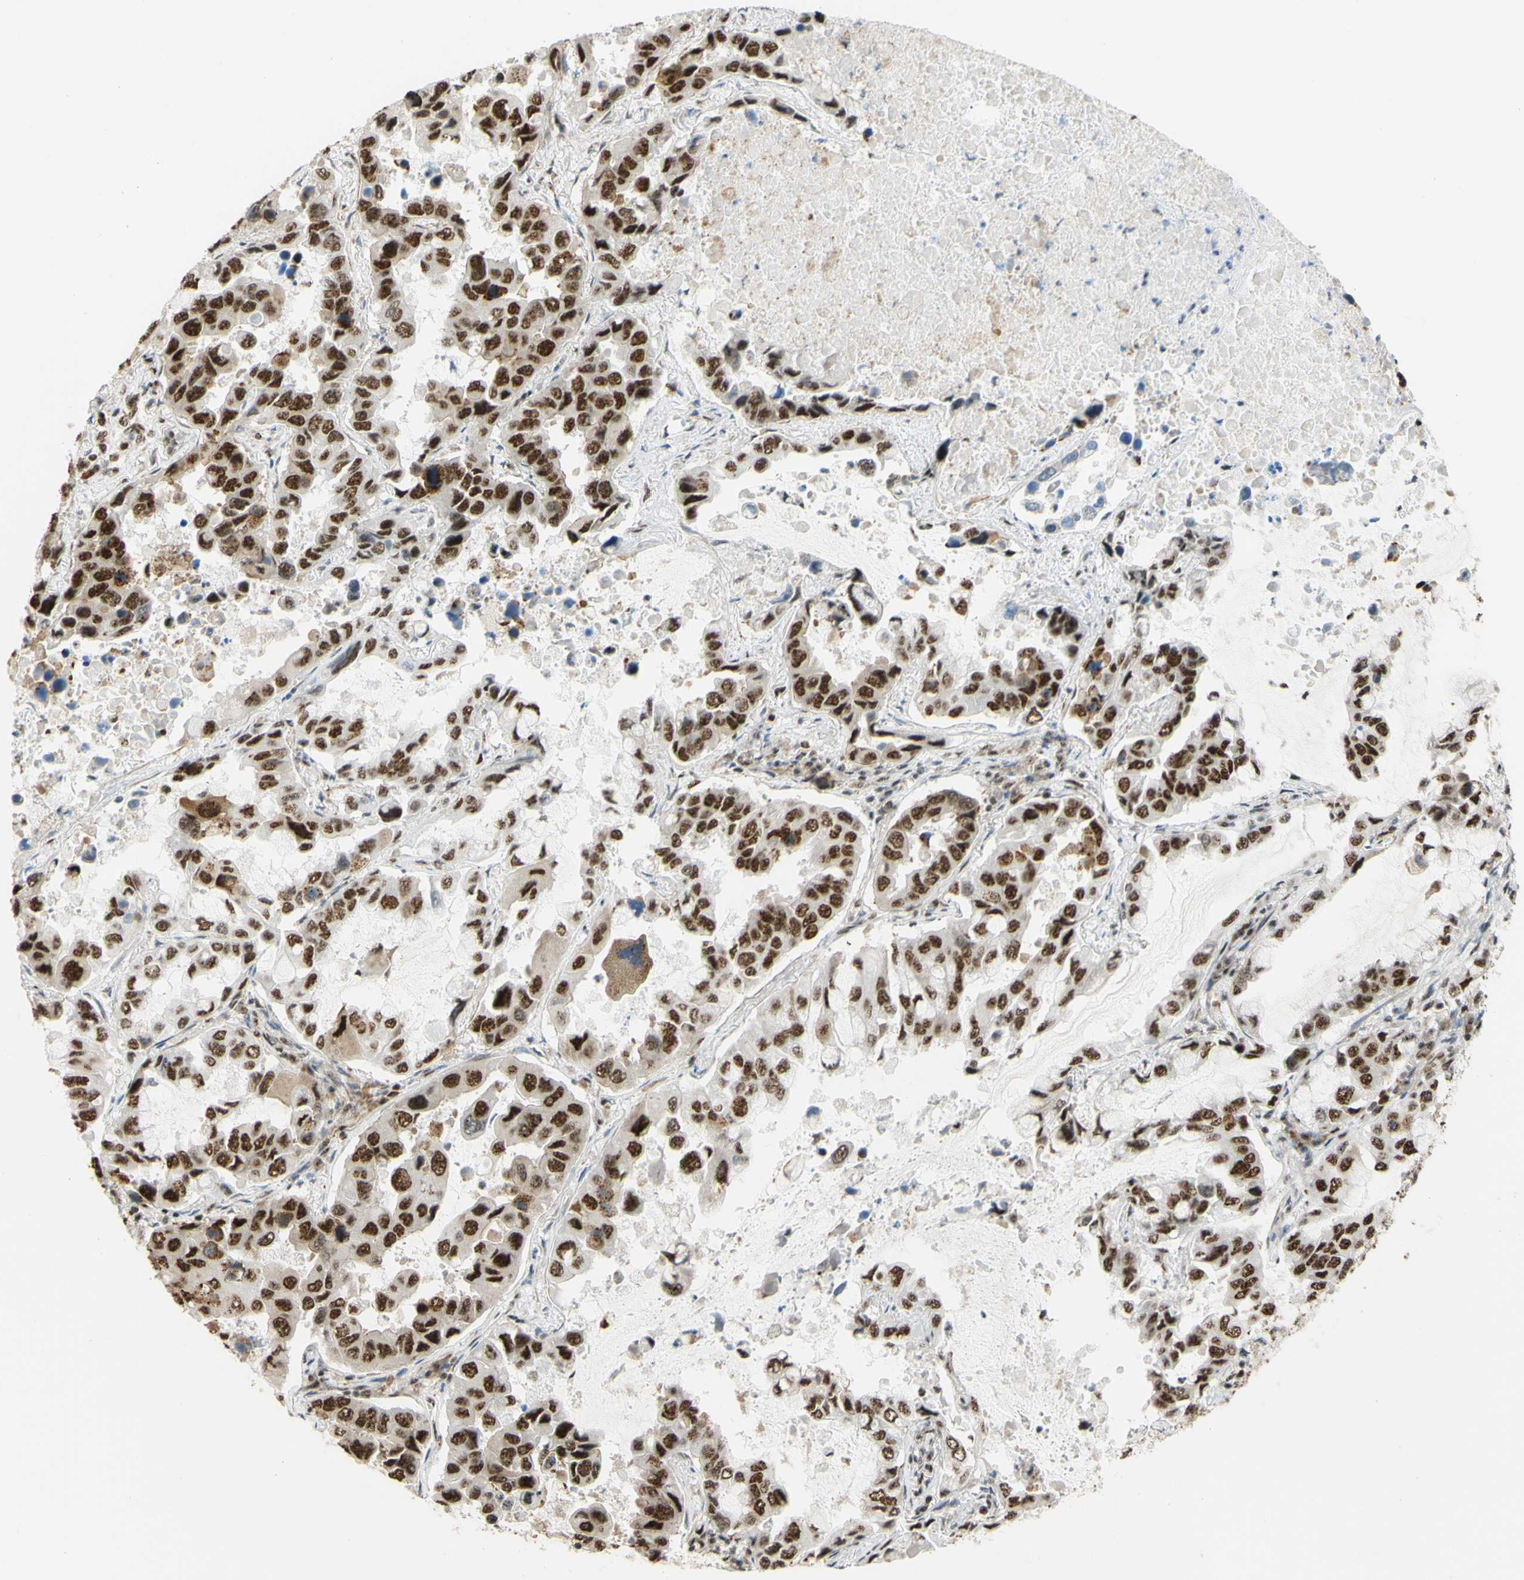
{"staining": {"intensity": "strong", "quantity": ">75%", "location": "nuclear"}, "tissue": "lung cancer", "cell_type": "Tumor cells", "image_type": "cancer", "snomed": [{"axis": "morphology", "description": "Adenocarcinoma, NOS"}, {"axis": "topography", "description": "Lung"}], "caption": "A brown stain shows strong nuclear positivity of a protein in adenocarcinoma (lung) tumor cells.", "gene": "SAP18", "patient": {"sex": "male", "age": 64}}